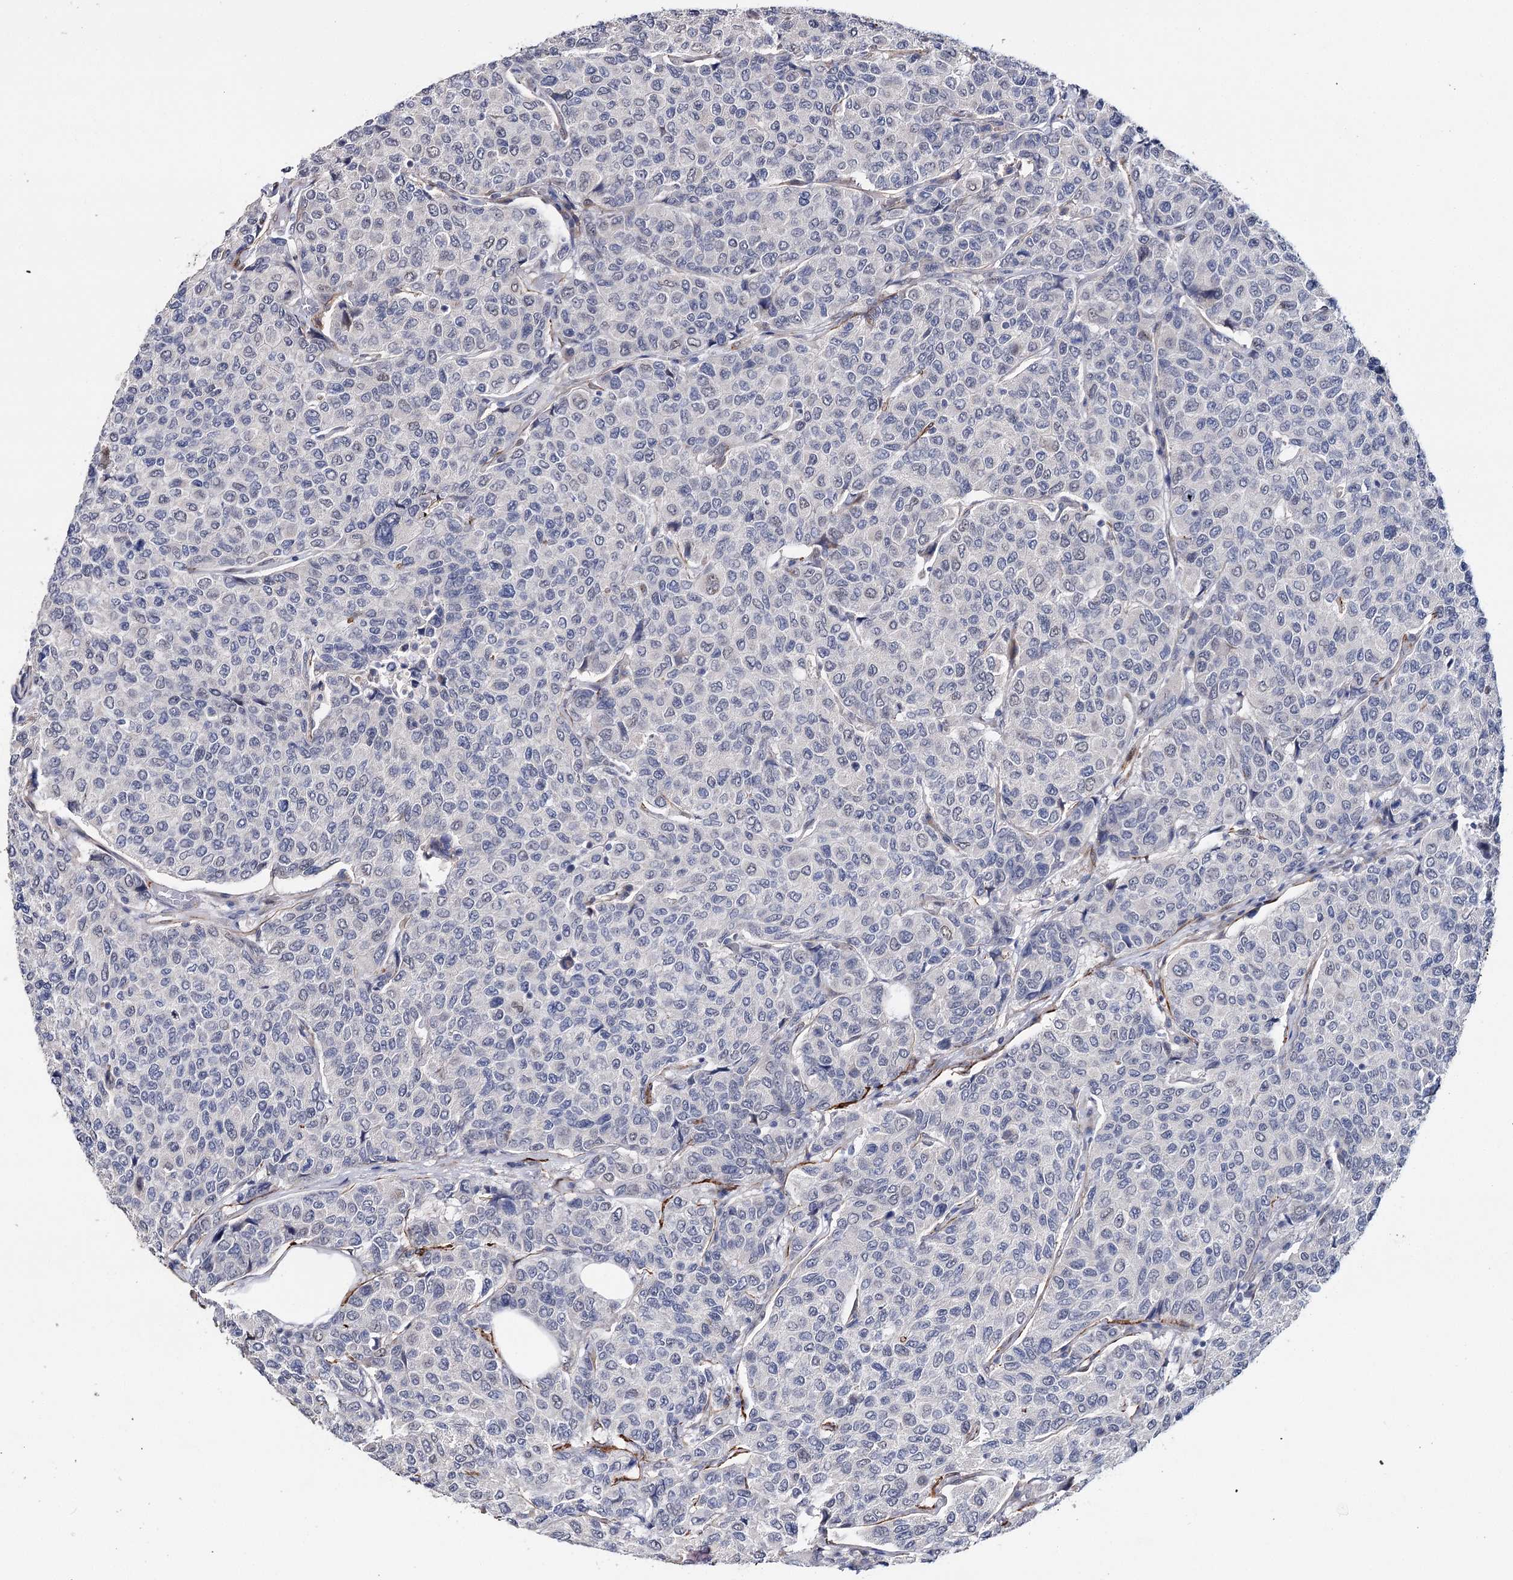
{"staining": {"intensity": "negative", "quantity": "none", "location": "none"}, "tissue": "breast cancer", "cell_type": "Tumor cells", "image_type": "cancer", "snomed": [{"axis": "morphology", "description": "Duct carcinoma"}, {"axis": "topography", "description": "Breast"}], "caption": "Tumor cells are negative for brown protein staining in breast cancer (infiltrating ductal carcinoma). (Brightfield microscopy of DAB (3,3'-diaminobenzidine) IHC at high magnification).", "gene": "CFAP46", "patient": {"sex": "female", "age": 55}}